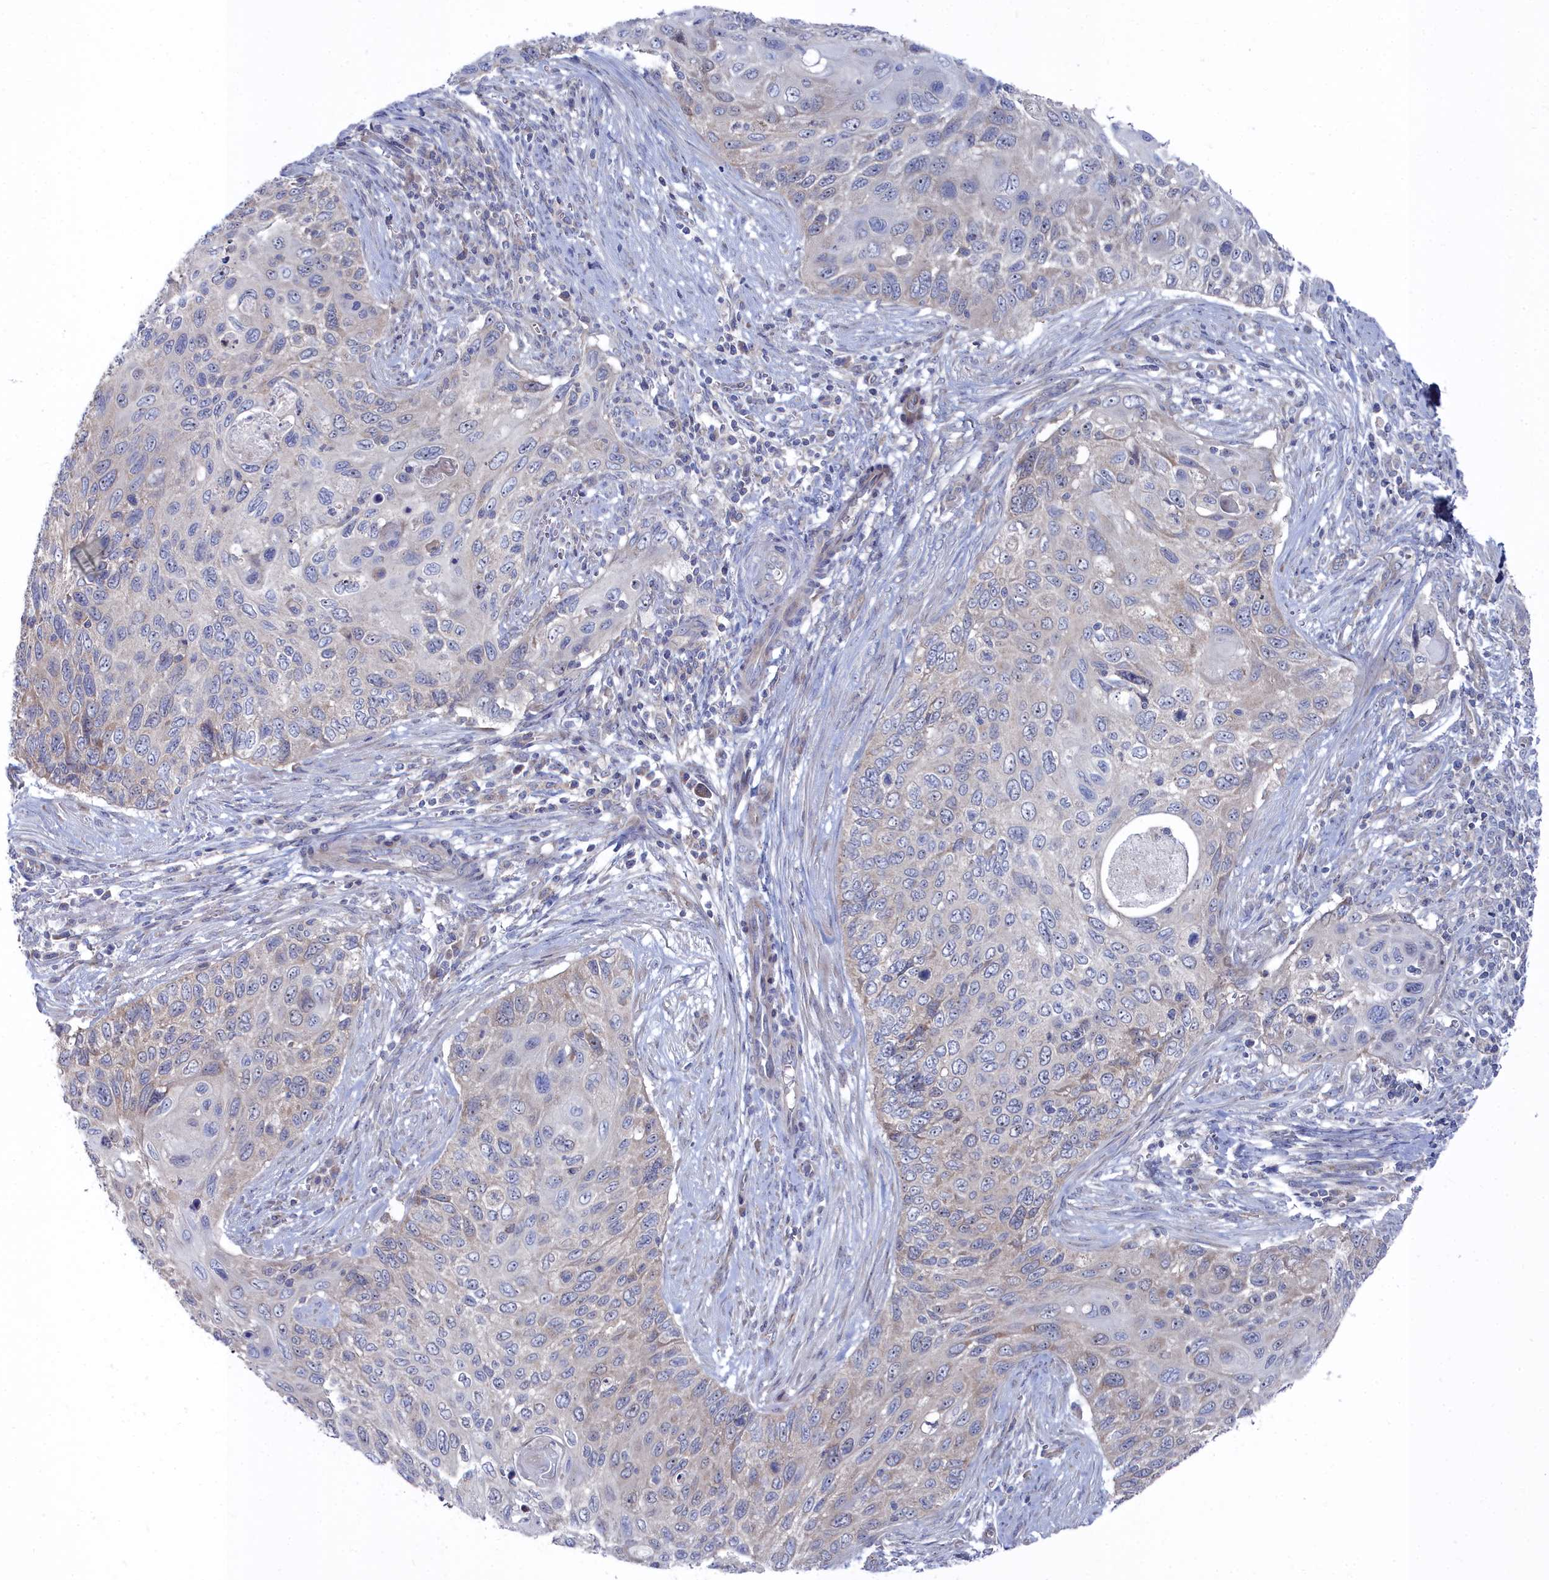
{"staining": {"intensity": "negative", "quantity": "none", "location": "none"}, "tissue": "cervical cancer", "cell_type": "Tumor cells", "image_type": "cancer", "snomed": [{"axis": "morphology", "description": "Squamous cell carcinoma, NOS"}, {"axis": "topography", "description": "Cervix"}], "caption": "DAB (3,3'-diaminobenzidine) immunohistochemical staining of human cervical squamous cell carcinoma exhibits no significant positivity in tumor cells.", "gene": "CCDC149", "patient": {"sex": "female", "age": 70}}